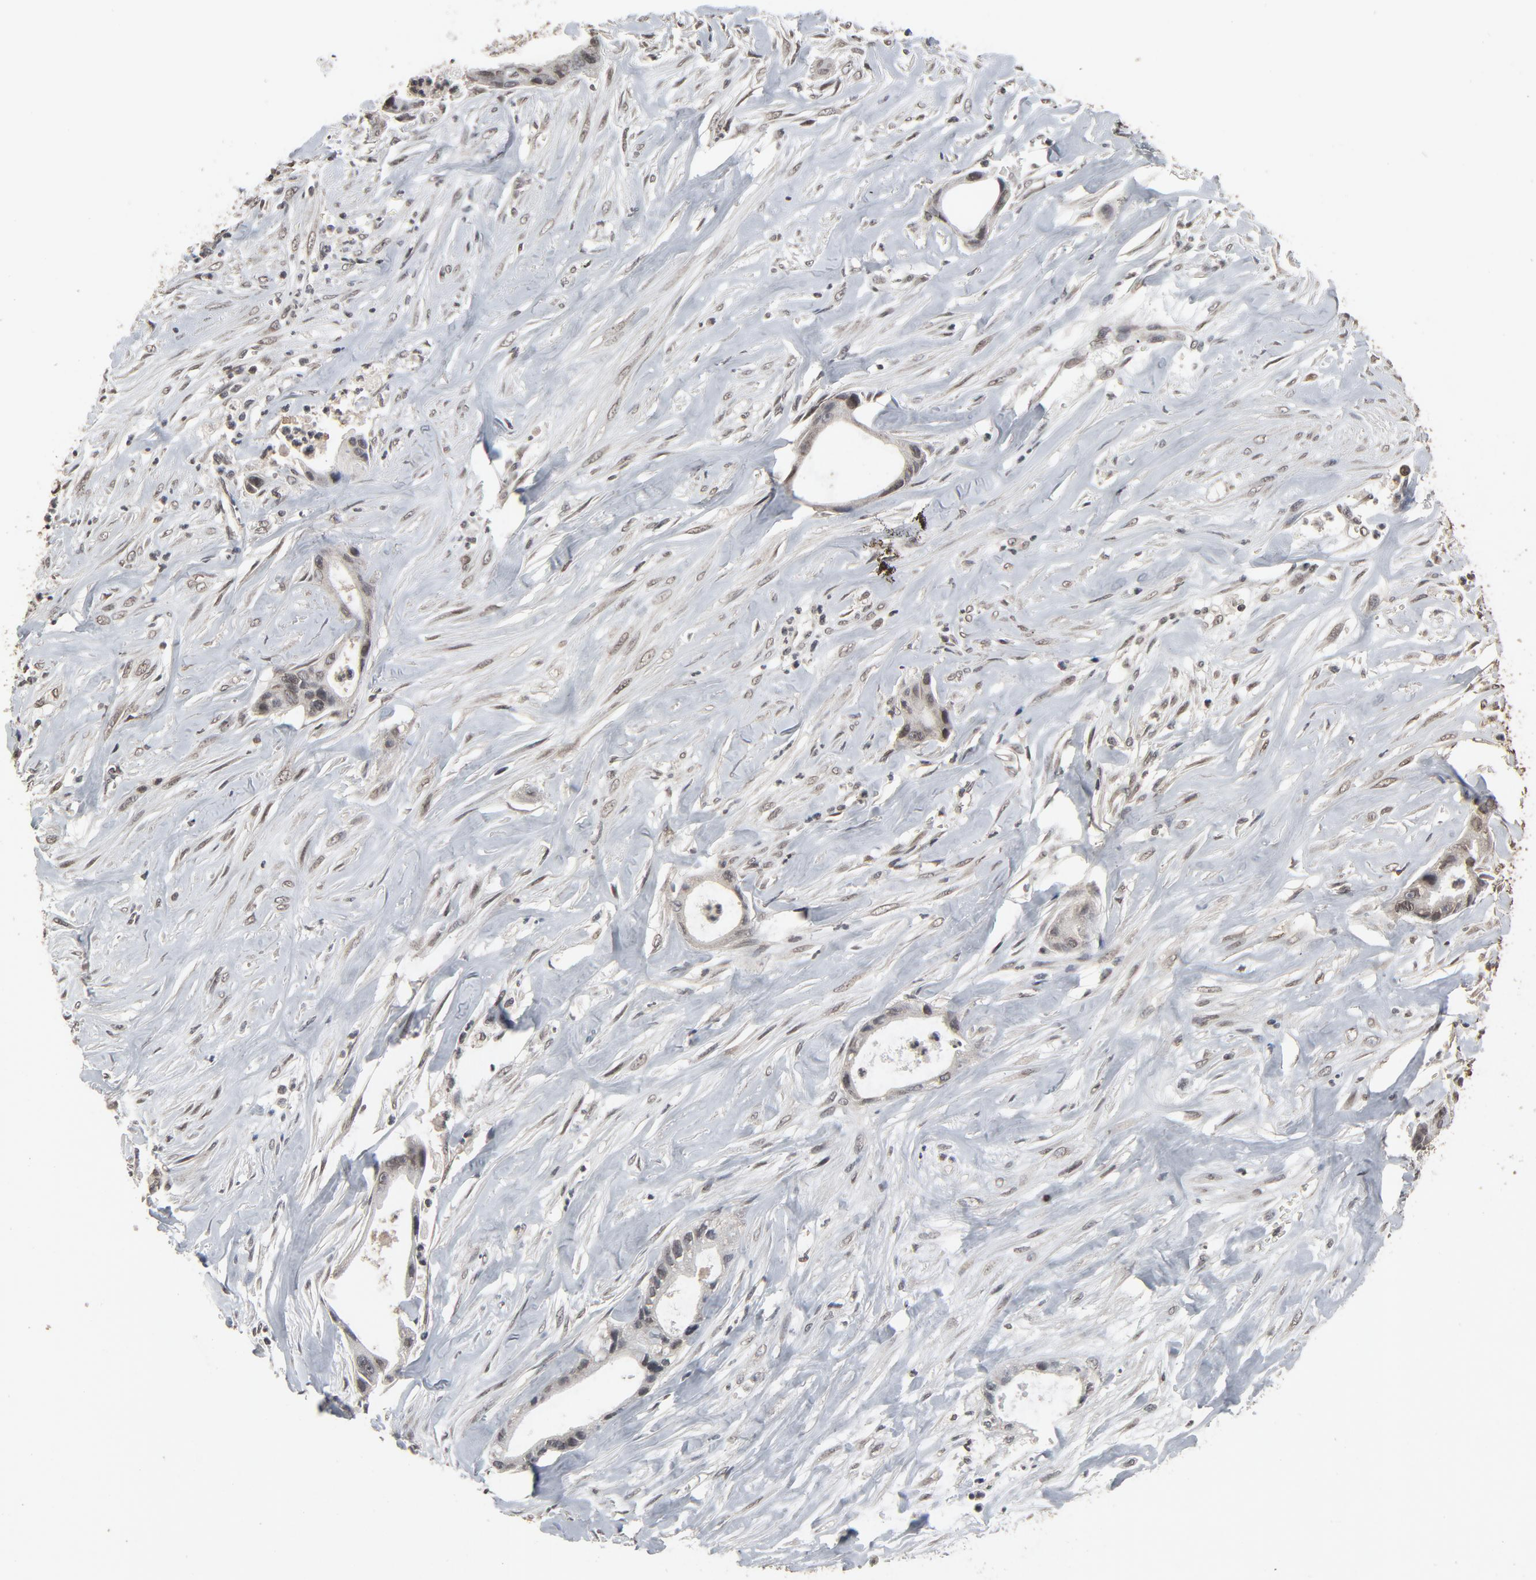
{"staining": {"intensity": "weak", "quantity": "<25%", "location": "cytoplasmic/membranous,nuclear"}, "tissue": "liver cancer", "cell_type": "Tumor cells", "image_type": "cancer", "snomed": [{"axis": "morphology", "description": "Cholangiocarcinoma"}, {"axis": "topography", "description": "Liver"}], "caption": "DAB immunohistochemical staining of human liver cancer displays no significant expression in tumor cells.", "gene": "POM121", "patient": {"sex": "female", "age": 55}}